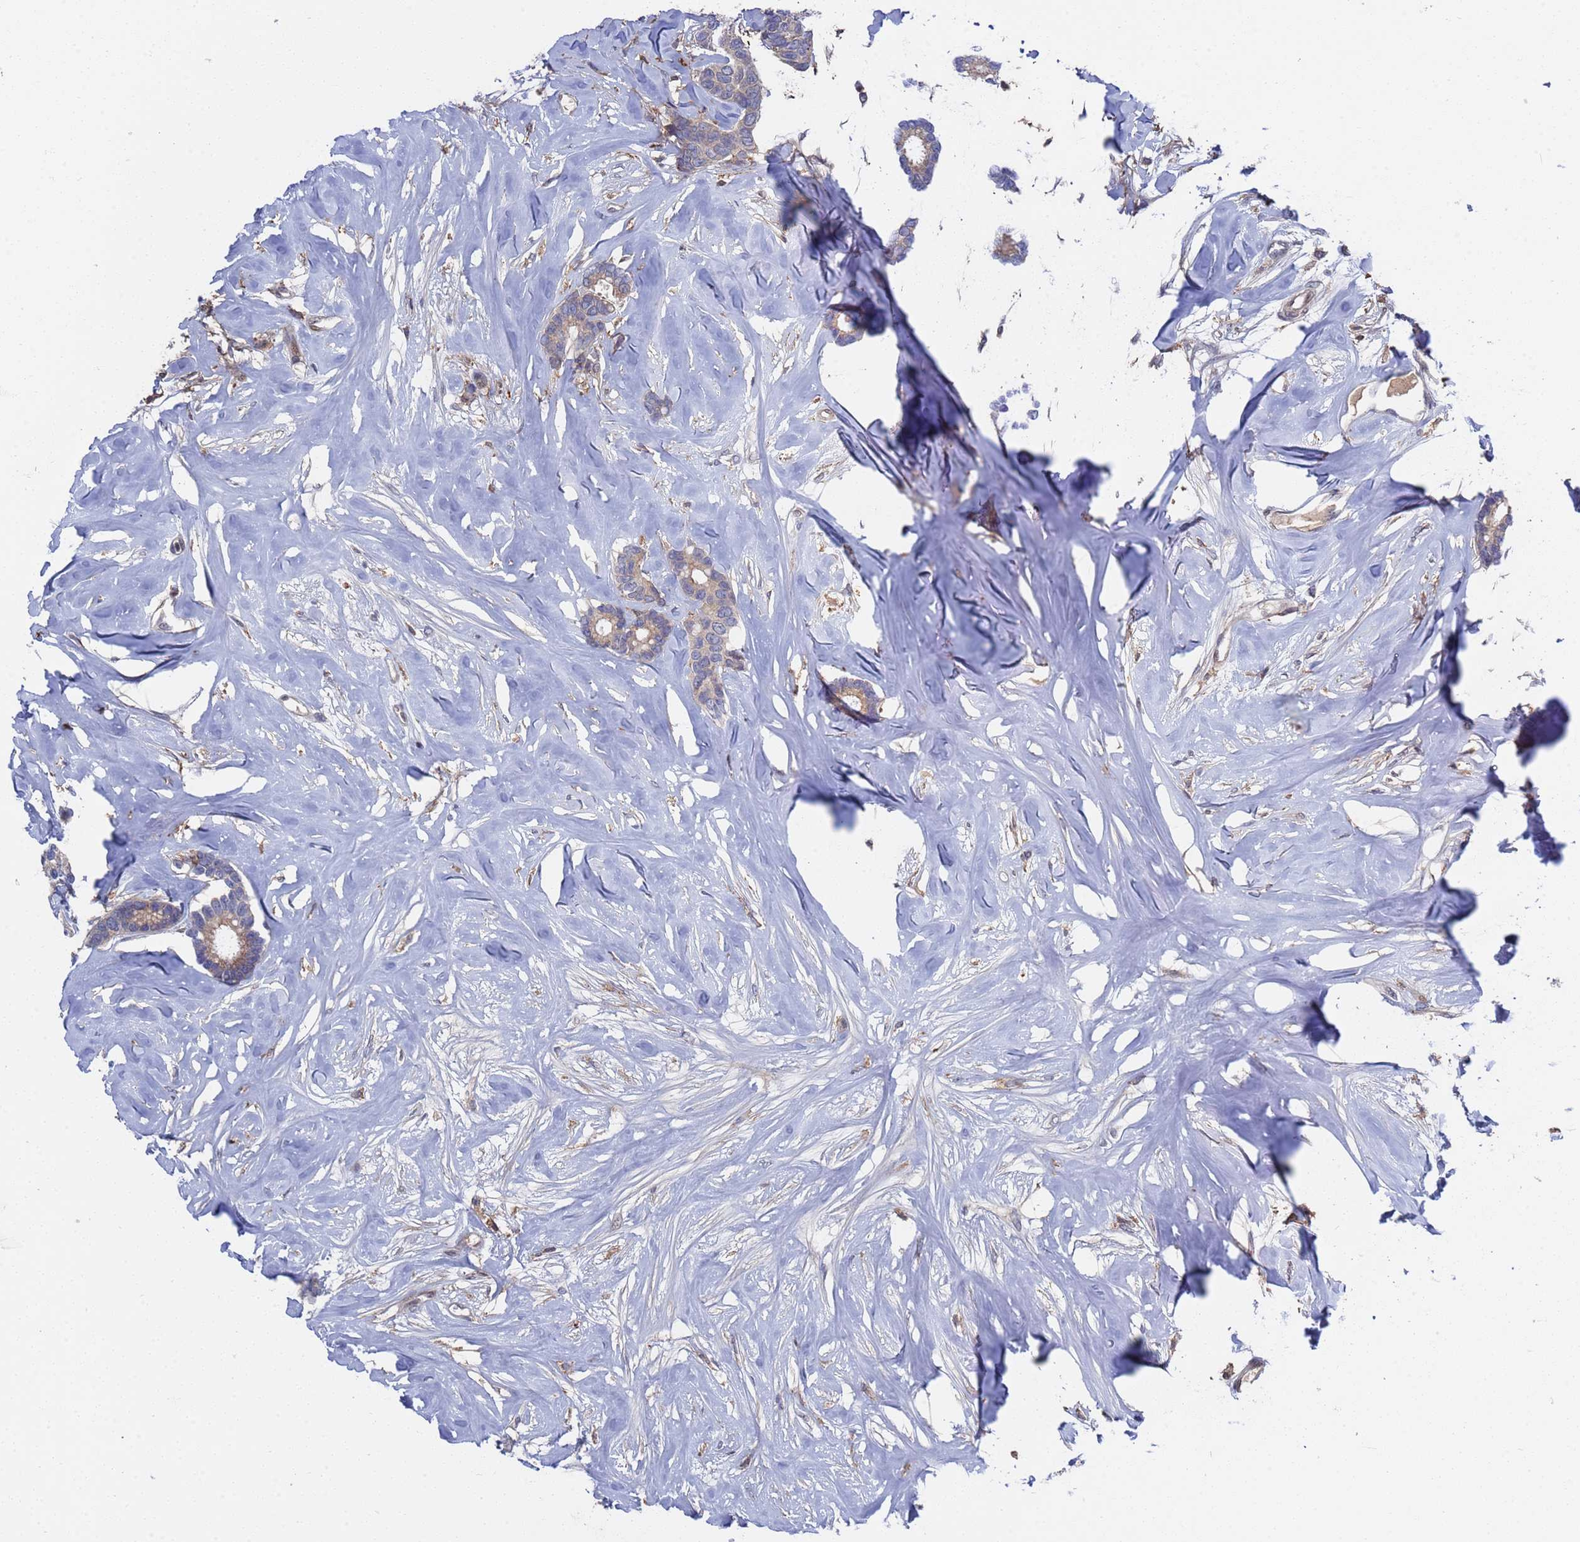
{"staining": {"intensity": "weak", "quantity": ">75%", "location": "cytoplasmic/membranous"}, "tissue": "breast cancer", "cell_type": "Tumor cells", "image_type": "cancer", "snomed": [{"axis": "morphology", "description": "Duct carcinoma"}, {"axis": "topography", "description": "Breast"}], "caption": "Protein expression analysis of breast cancer demonstrates weak cytoplasmic/membranous staining in approximately >75% of tumor cells.", "gene": "TMBIM6", "patient": {"sex": "female", "age": 87}}